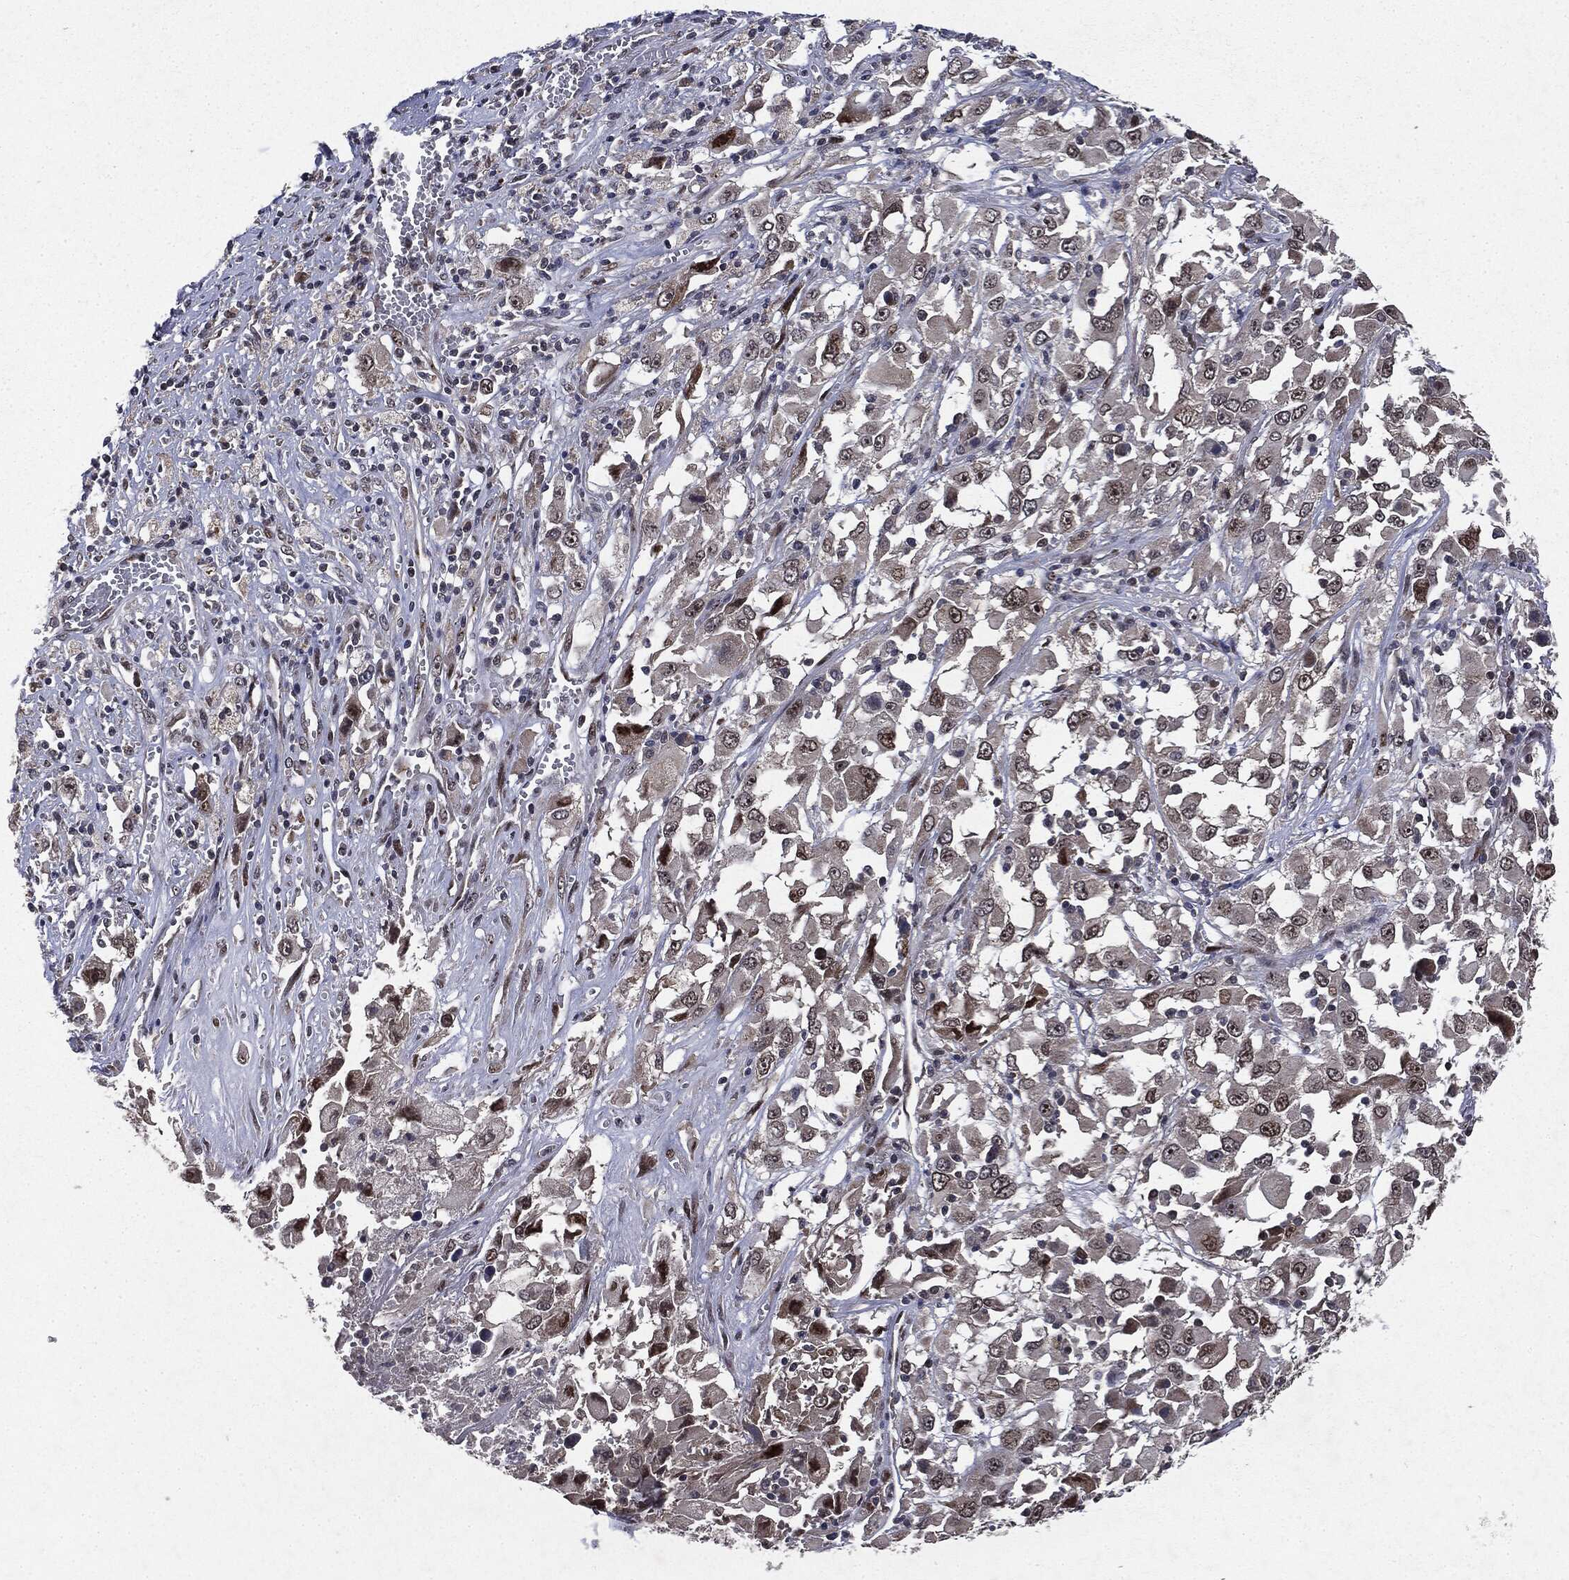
{"staining": {"intensity": "moderate", "quantity": "<25%", "location": "nuclear"}, "tissue": "melanoma", "cell_type": "Tumor cells", "image_type": "cancer", "snomed": [{"axis": "morphology", "description": "Malignant melanoma, Metastatic site"}, {"axis": "topography", "description": "Soft tissue"}], "caption": "Moderate nuclear protein expression is identified in approximately <25% of tumor cells in malignant melanoma (metastatic site). Immunohistochemistry stains the protein in brown and the nuclei are stained blue.", "gene": "PLPPR2", "patient": {"sex": "male", "age": 50}}